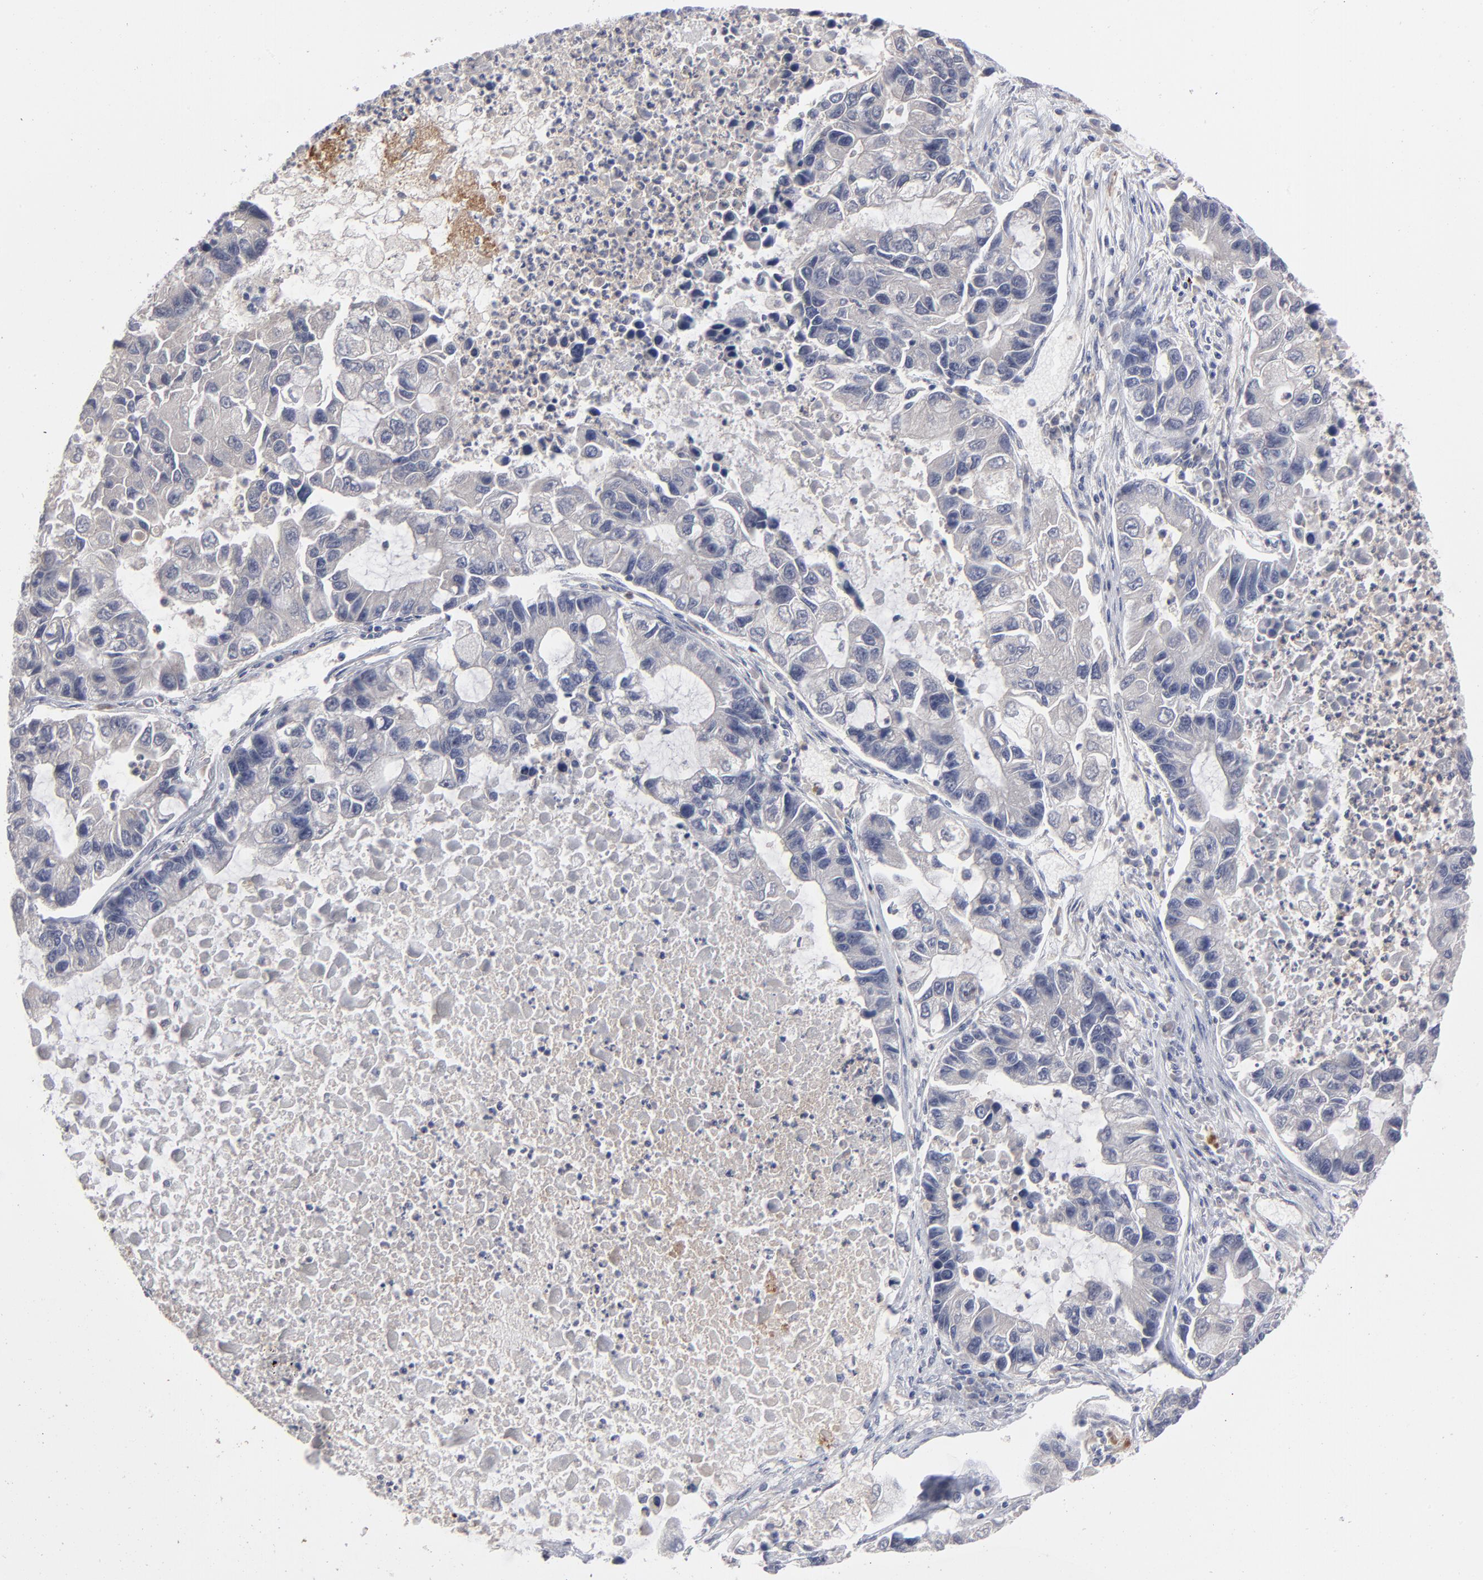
{"staining": {"intensity": "negative", "quantity": "none", "location": "none"}, "tissue": "lung cancer", "cell_type": "Tumor cells", "image_type": "cancer", "snomed": [{"axis": "morphology", "description": "Adenocarcinoma, NOS"}, {"axis": "topography", "description": "Lung"}], "caption": "This is an immunohistochemistry photomicrograph of human lung cancer (adenocarcinoma). There is no expression in tumor cells.", "gene": "CCR3", "patient": {"sex": "female", "age": 51}}